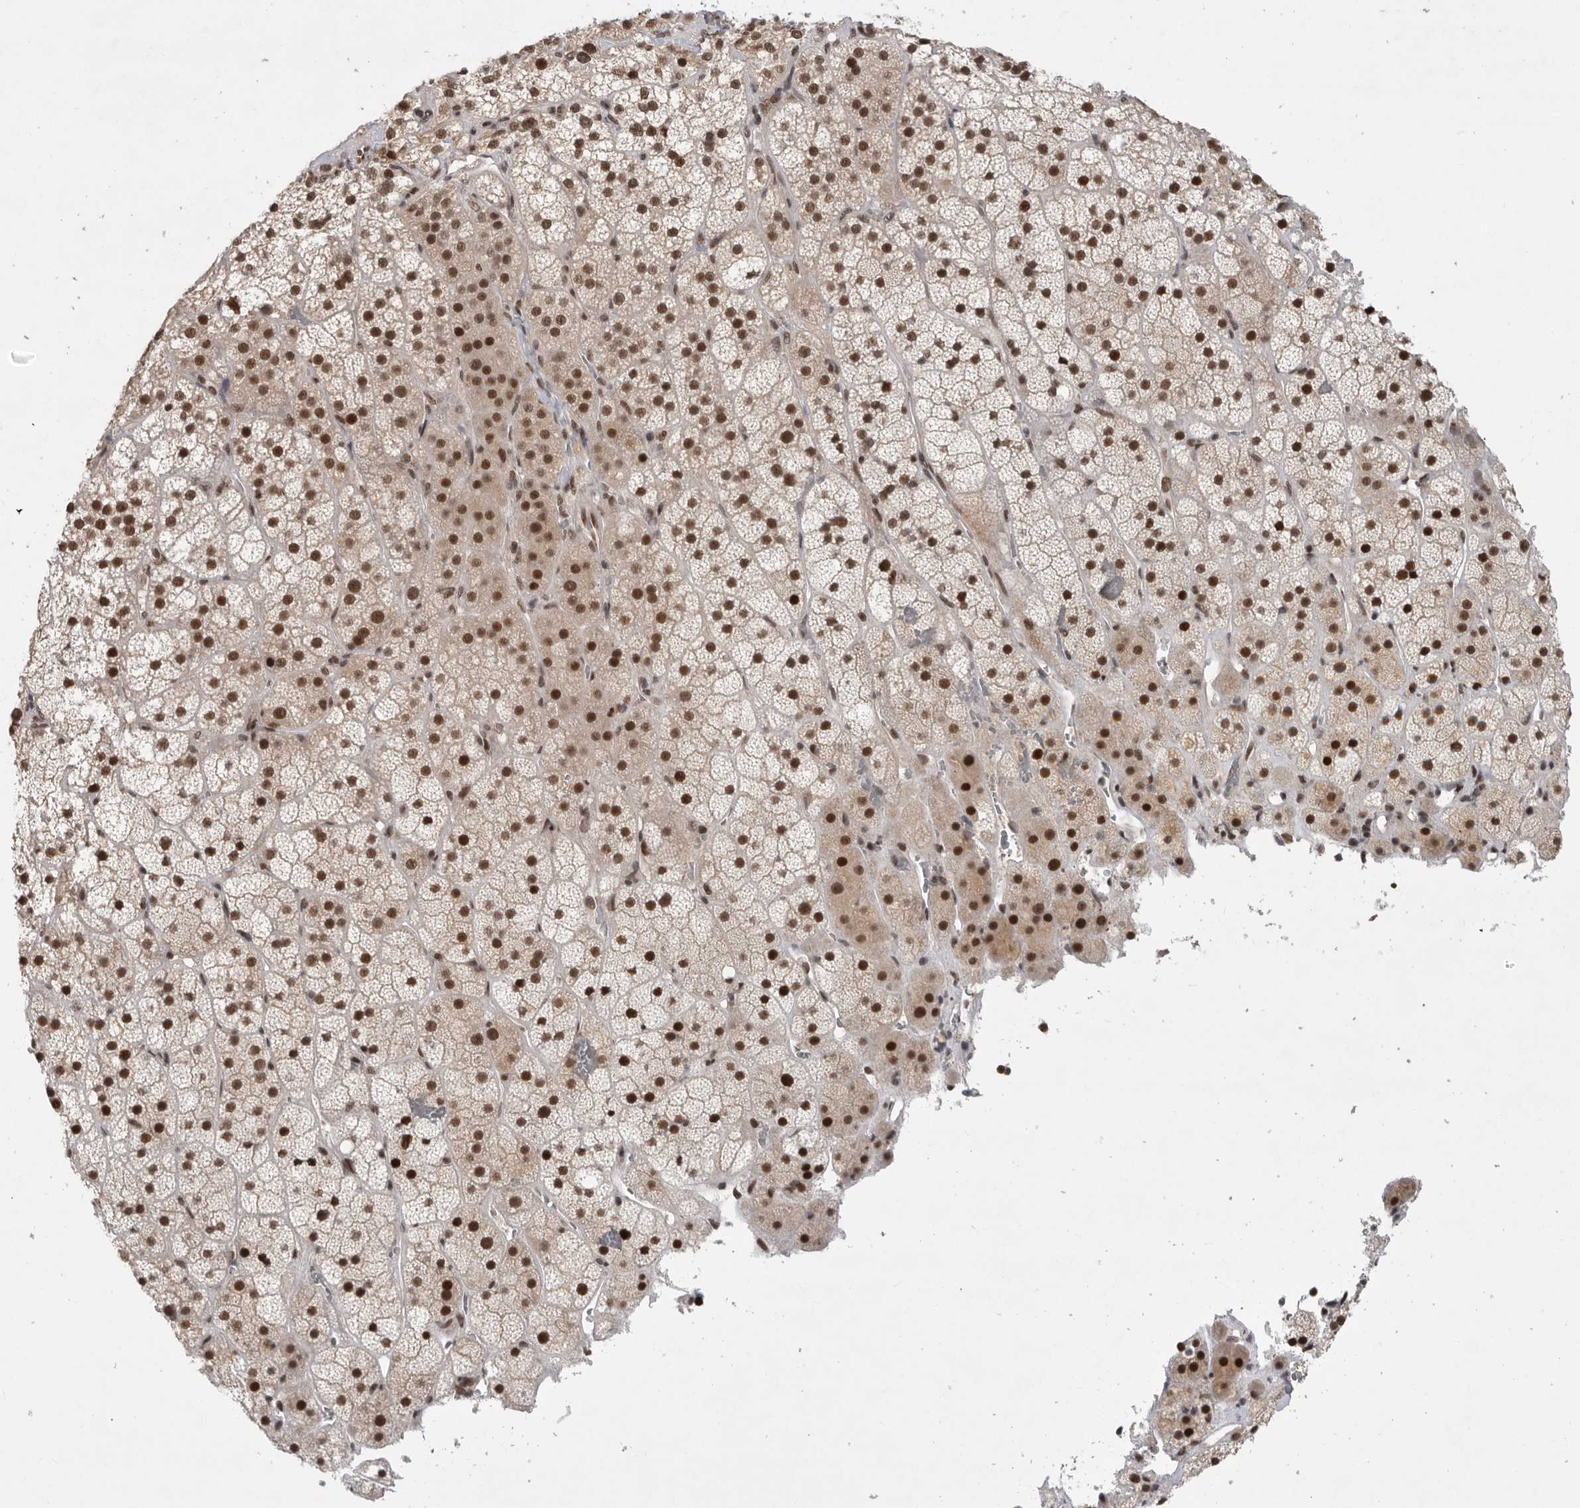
{"staining": {"intensity": "strong", "quantity": ">75%", "location": "nuclear"}, "tissue": "adrenal gland", "cell_type": "Glandular cells", "image_type": "normal", "snomed": [{"axis": "morphology", "description": "Normal tissue, NOS"}, {"axis": "topography", "description": "Adrenal gland"}], "caption": "About >75% of glandular cells in unremarkable human adrenal gland reveal strong nuclear protein positivity as visualized by brown immunohistochemical staining.", "gene": "ZNF830", "patient": {"sex": "male", "age": 57}}